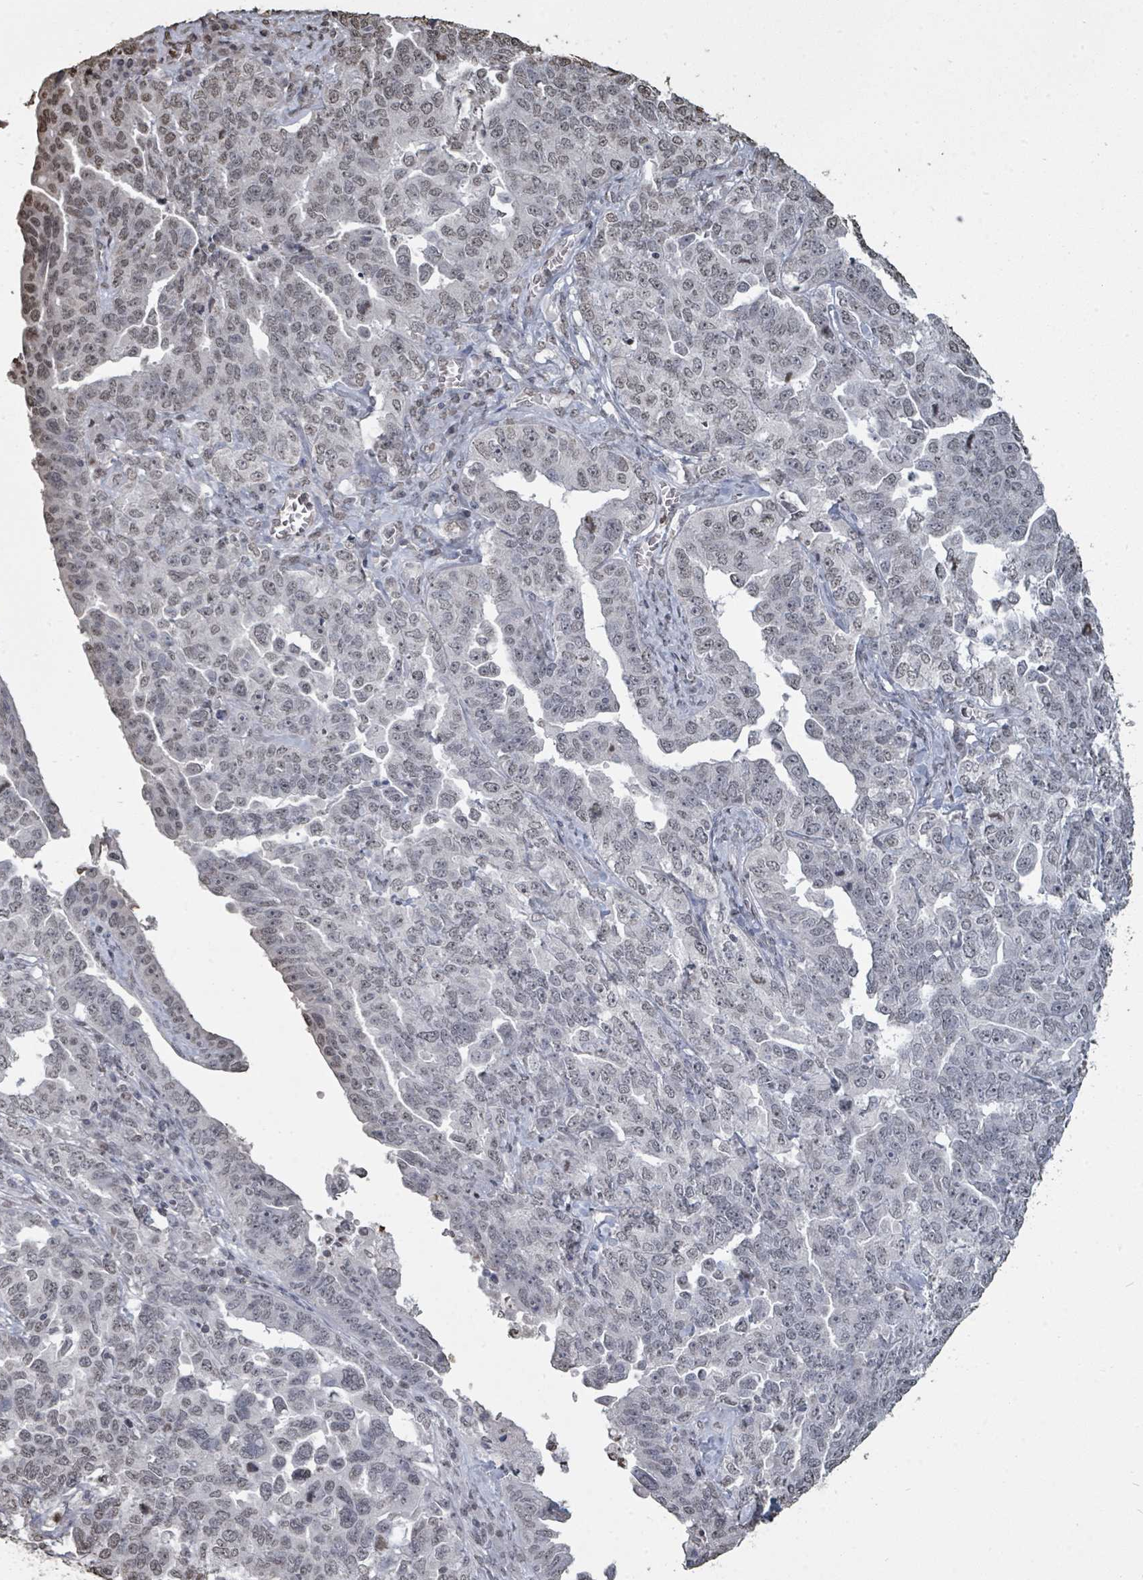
{"staining": {"intensity": "weak", "quantity": "<25%", "location": "nuclear"}, "tissue": "ovarian cancer", "cell_type": "Tumor cells", "image_type": "cancer", "snomed": [{"axis": "morphology", "description": "Carcinoma, endometroid"}, {"axis": "topography", "description": "Ovary"}], "caption": "Tumor cells show no significant protein expression in ovarian cancer.", "gene": "MRPS12", "patient": {"sex": "female", "age": 62}}